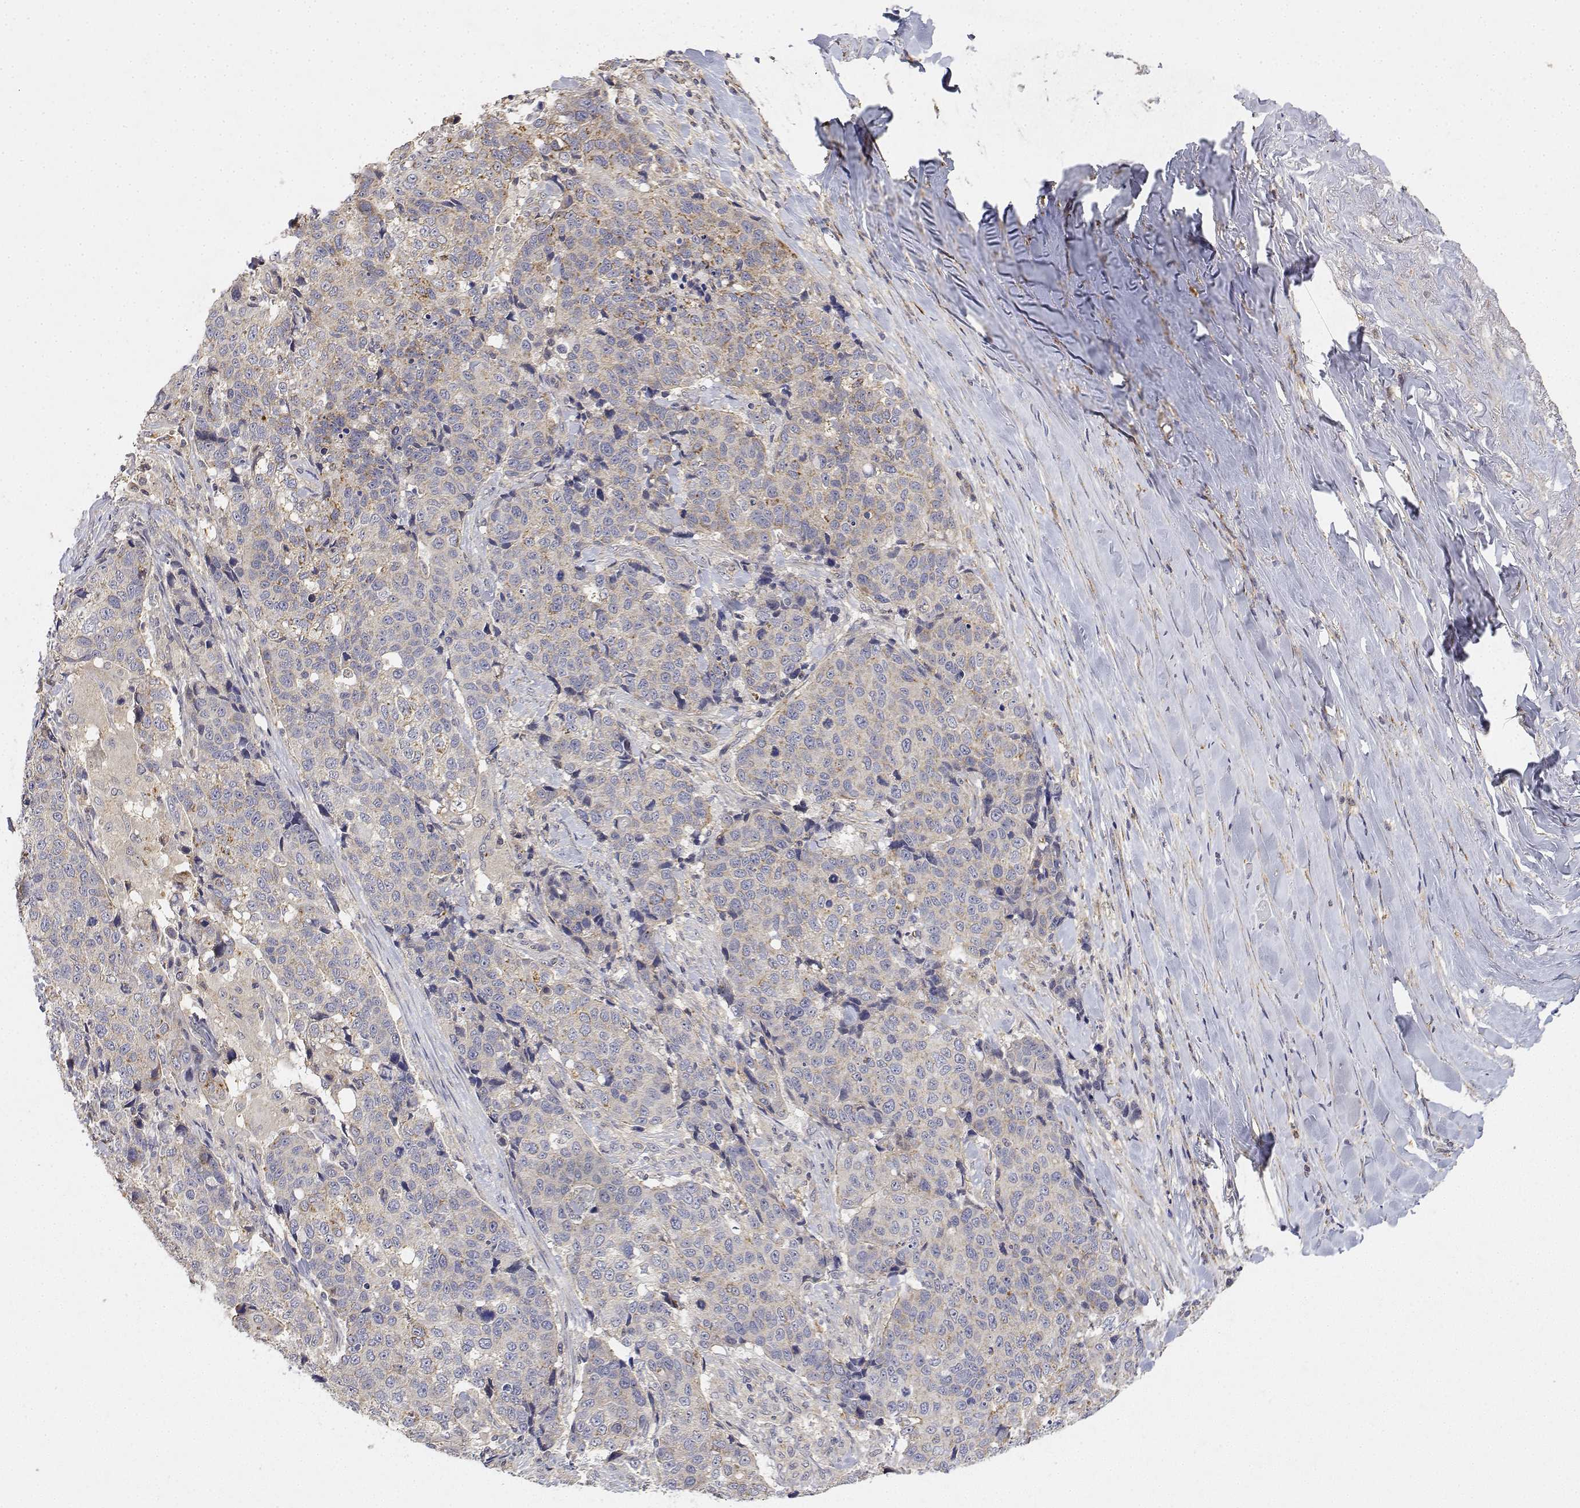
{"staining": {"intensity": "weak", "quantity": "<25%", "location": "cytoplasmic/membranous"}, "tissue": "lung cancer", "cell_type": "Tumor cells", "image_type": "cancer", "snomed": [{"axis": "morphology", "description": "Squamous cell carcinoma, NOS"}, {"axis": "topography", "description": "Lymph node"}, {"axis": "topography", "description": "Lung"}], "caption": "IHC micrograph of lung cancer stained for a protein (brown), which exhibits no positivity in tumor cells. The staining is performed using DAB (3,3'-diaminobenzidine) brown chromogen with nuclei counter-stained in using hematoxylin.", "gene": "LONRF3", "patient": {"sex": "male", "age": 61}}